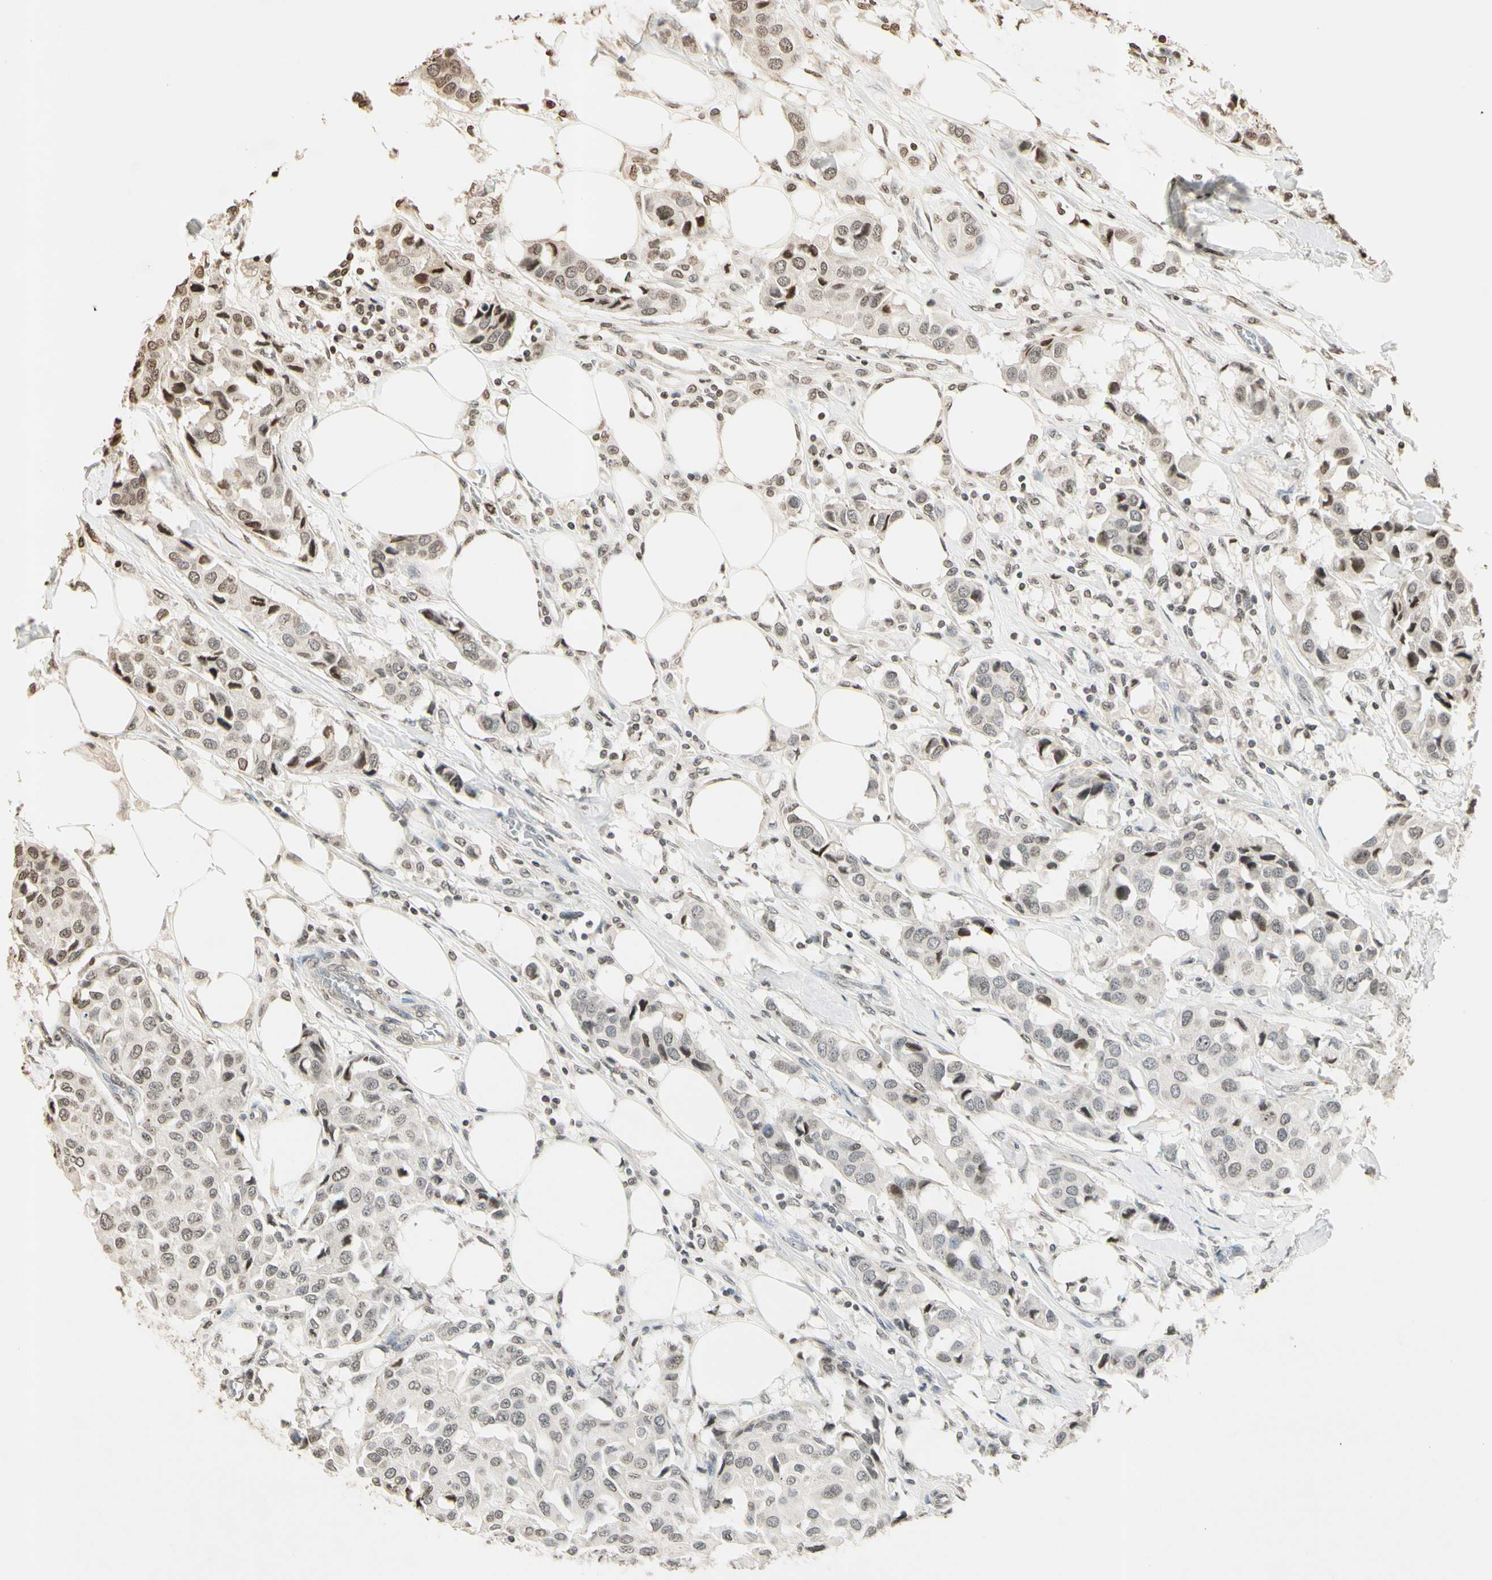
{"staining": {"intensity": "weak", "quantity": "<25%", "location": "nuclear"}, "tissue": "breast cancer", "cell_type": "Tumor cells", "image_type": "cancer", "snomed": [{"axis": "morphology", "description": "Duct carcinoma"}, {"axis": "topography", "description": "Breast"}], "caption": "Immunohistochemistry micrograph of neoplastic tissue: invasive ductal carcinoma (breast) stained with DAB displays no significant protein staining in tumor cells.", "gene": "TOP1", "patient": {"sex": "female", "age": 80}}